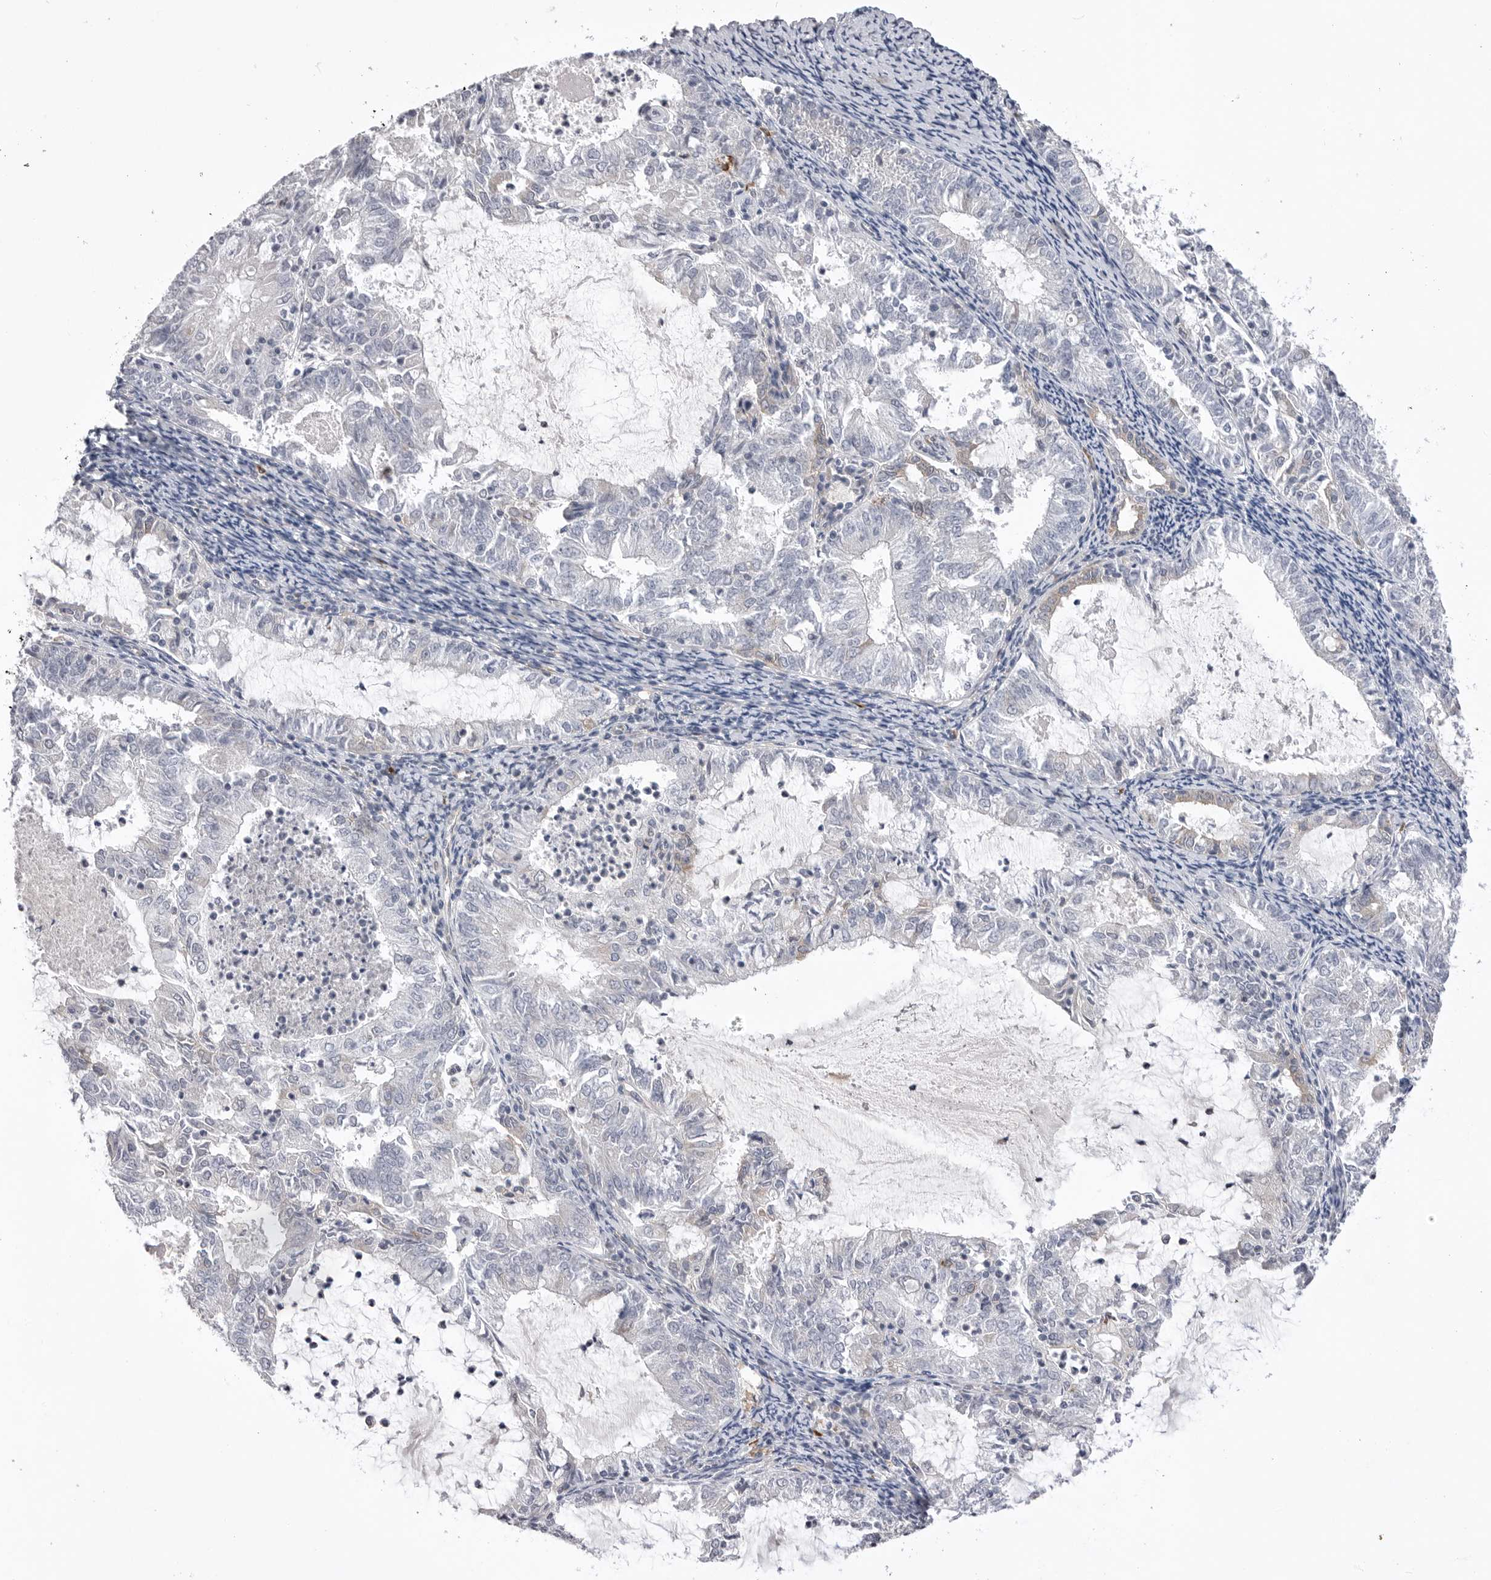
{"staining": {"intensity": "negative", "quantity": "none", "location": "none"}, "tissue": "endometrial cancer", "cell_type": "Tumor cells", "image_type": "cancer", "snomed": [{"axis": "morphology", "description": "Adenocarcinoma, NOS"}, {"axis": "topography", "description": "Endometrium"}], "caption": "DAB (3,3'-diaminobenzidine) immunohistochemical staining of endometrial adenocarcinoma demonstrates no significant positivity in tumor cells.", "gene": "VAC14", "patient": {"sex": "female", "age": 57}}